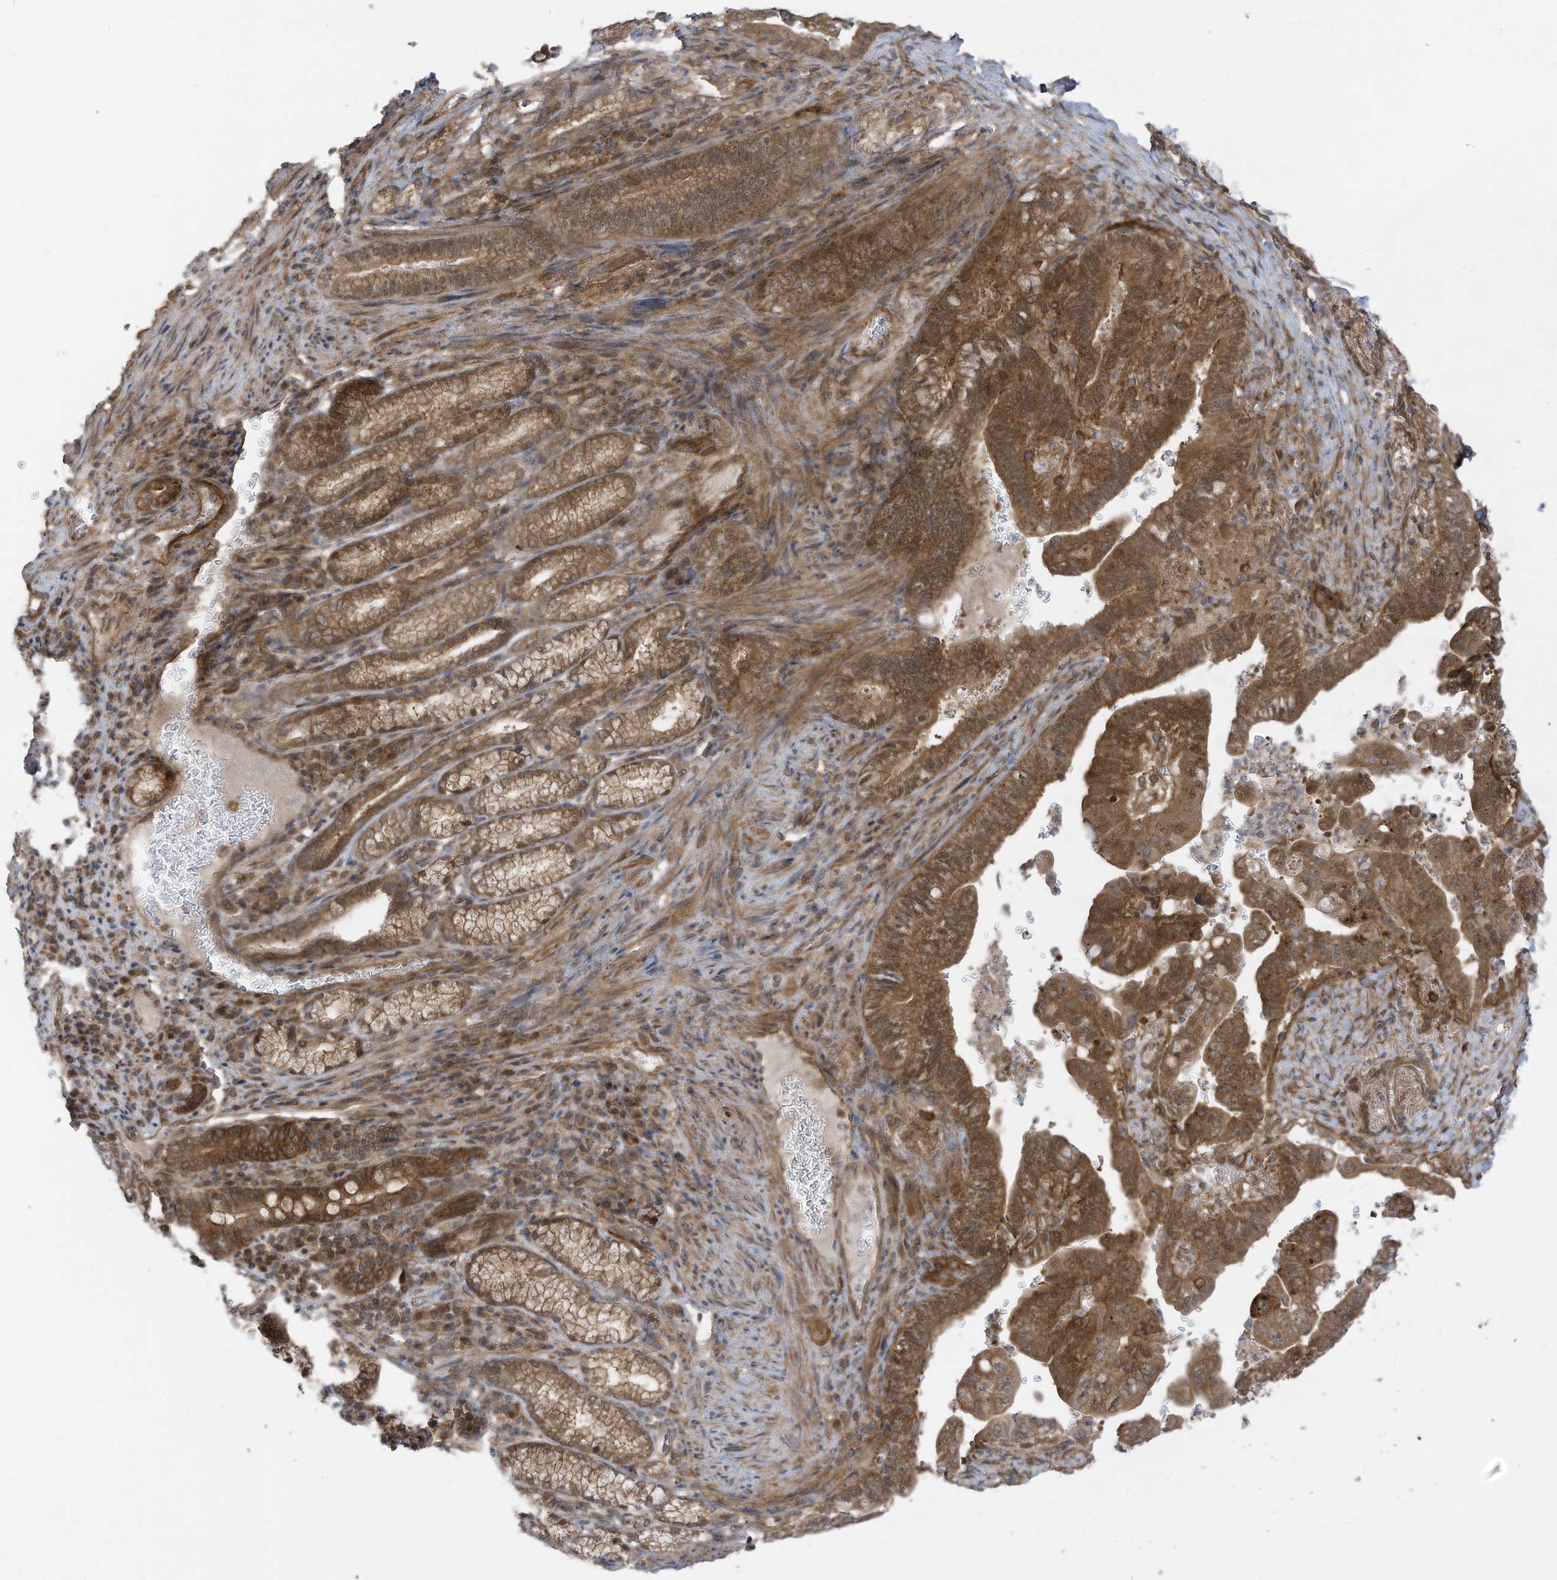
{"staining": {"intensity": "strong", "quantity": ">75%", "location": "cytoplasmic/membranous,nuclear"}, "tissue": "pancreatic cancer", "cell_type": "Tumor cells", "image_type": "cancer", "snomed": [{"axis": "morphology", "description": "Adenocarcinoma, NOS"}, {"axis": "topography", "description": "Pancreas"}], "caption": "A micrograph of pancreatic cancer stained for a protein reveals strong cytoplasmic/membranous and nuclear brown staining in tumor cells. (Stains: DAB in brown, nuclei in blue, Microscopy: brightfield microscopy at high magnification).", "gene": "REPS1", "patient": {"sex": "male", "age": 70}}